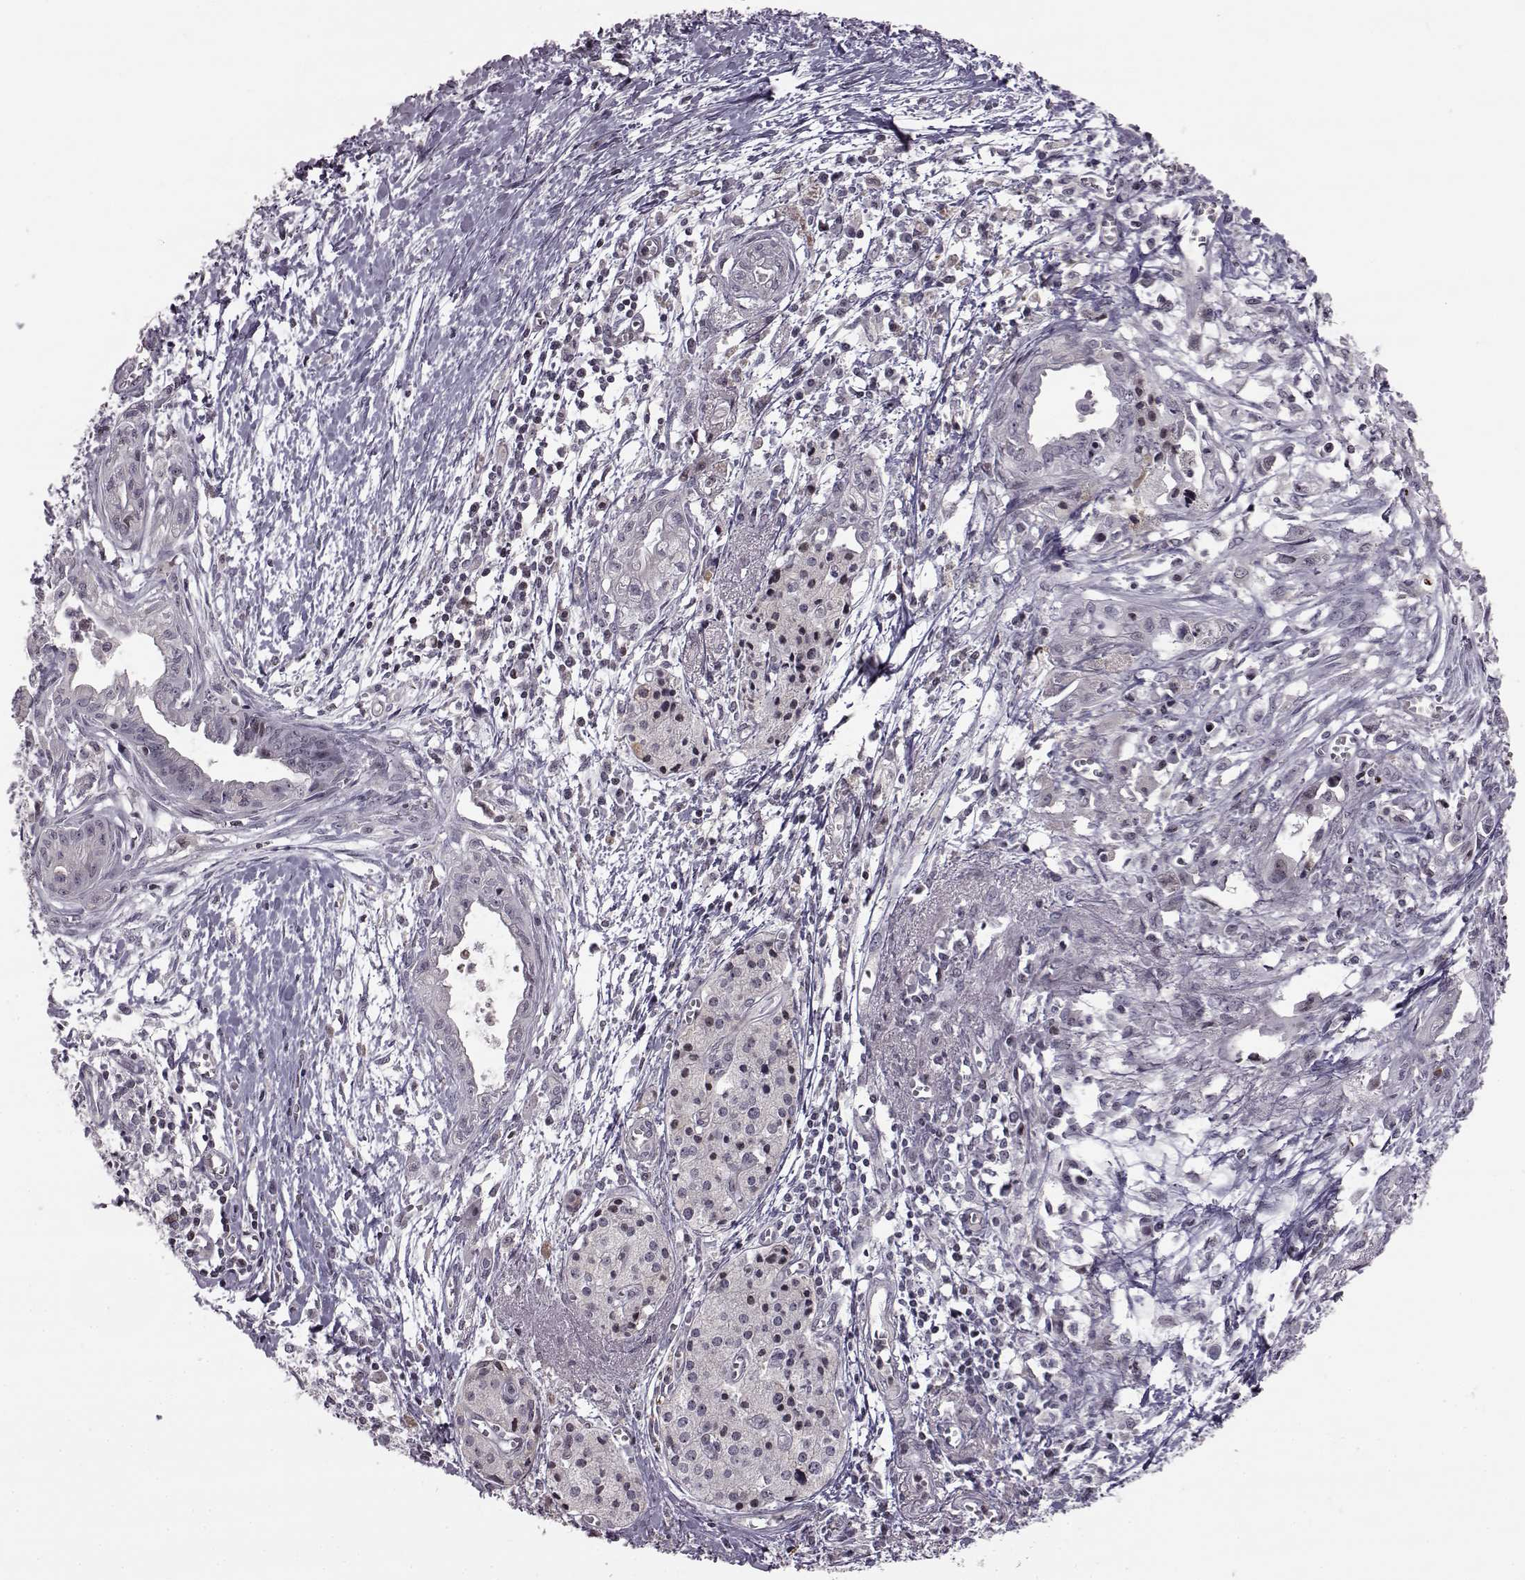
{"staining": {"intensity": "negative", "quantity": "none", "location": "none"}, "tissue": "pancreatic cancer", "cell_type": "Tumor cells", "image_type": "cancer", "snomed": [{"axis": "morphology", "description": "Adenocarcinoma, NOS"}, {"axis": "topography", "description": "Pancreas"}], "caption": "DAB immunohistochemical staining of human adenocarcinoma (pancreatic) shows no significant staining in tumor cells.", "gene": "GAL", "patient": {"sex": "female", "age": 61}}